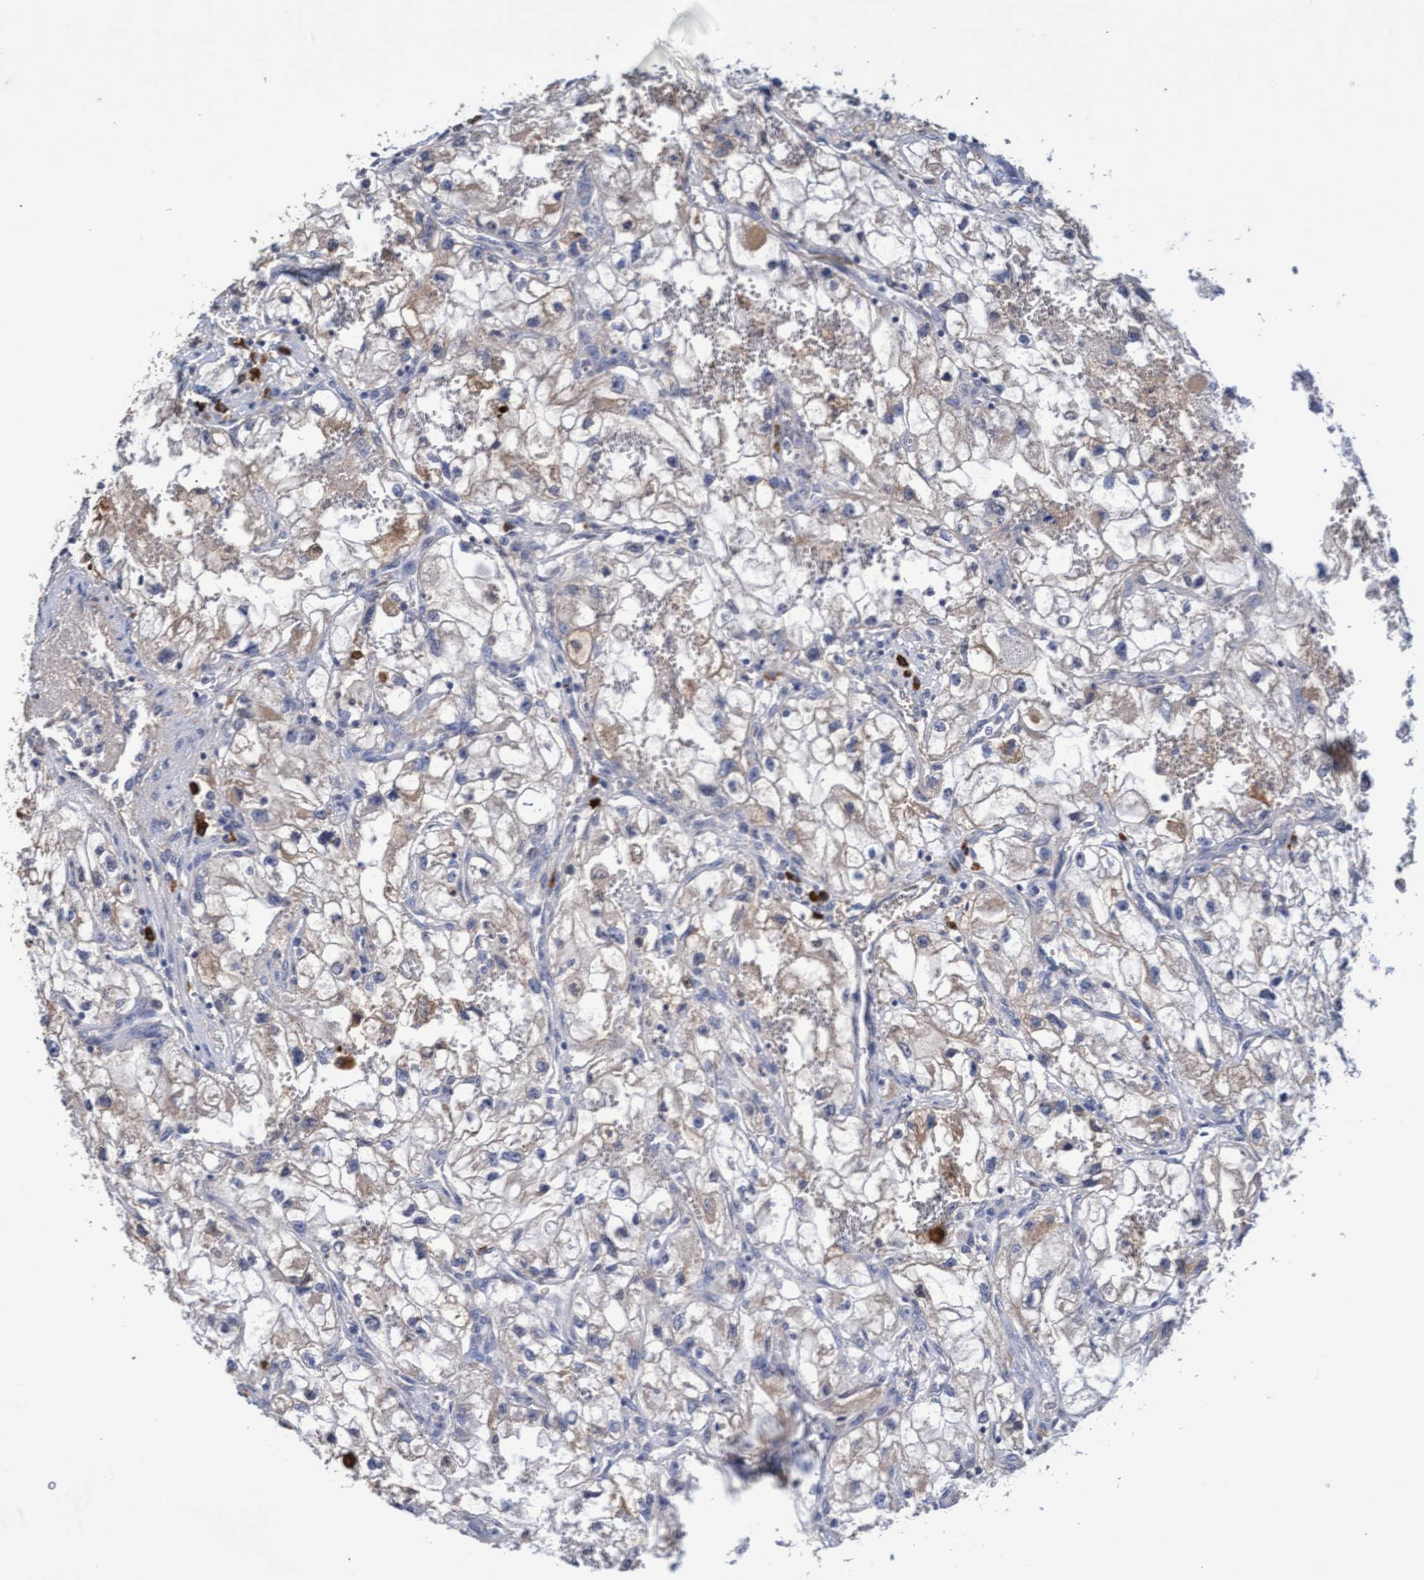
{"staining": {"intensity": "weak", "quantity": "<25%", "location": "cytoplasmic/membranous"}, "tissue": "renal cancer", "cell_type": "Tumor cells", "image_type": "cancer", "snomed": [{"axis": "morphology", "description": "Adenocarcinoma, NOS"}, {"axis": "topography", "description": "Kidney"}], "caption": "This photomicrograph is of renal cancer stained with immunohistochemistry (IHC) to label a protein in brown with the nuclei are counter-stained blue. There is no positivity in tumor cells.", "gene": "GPR39", "patient": {"sex": "female", "age": 70}}